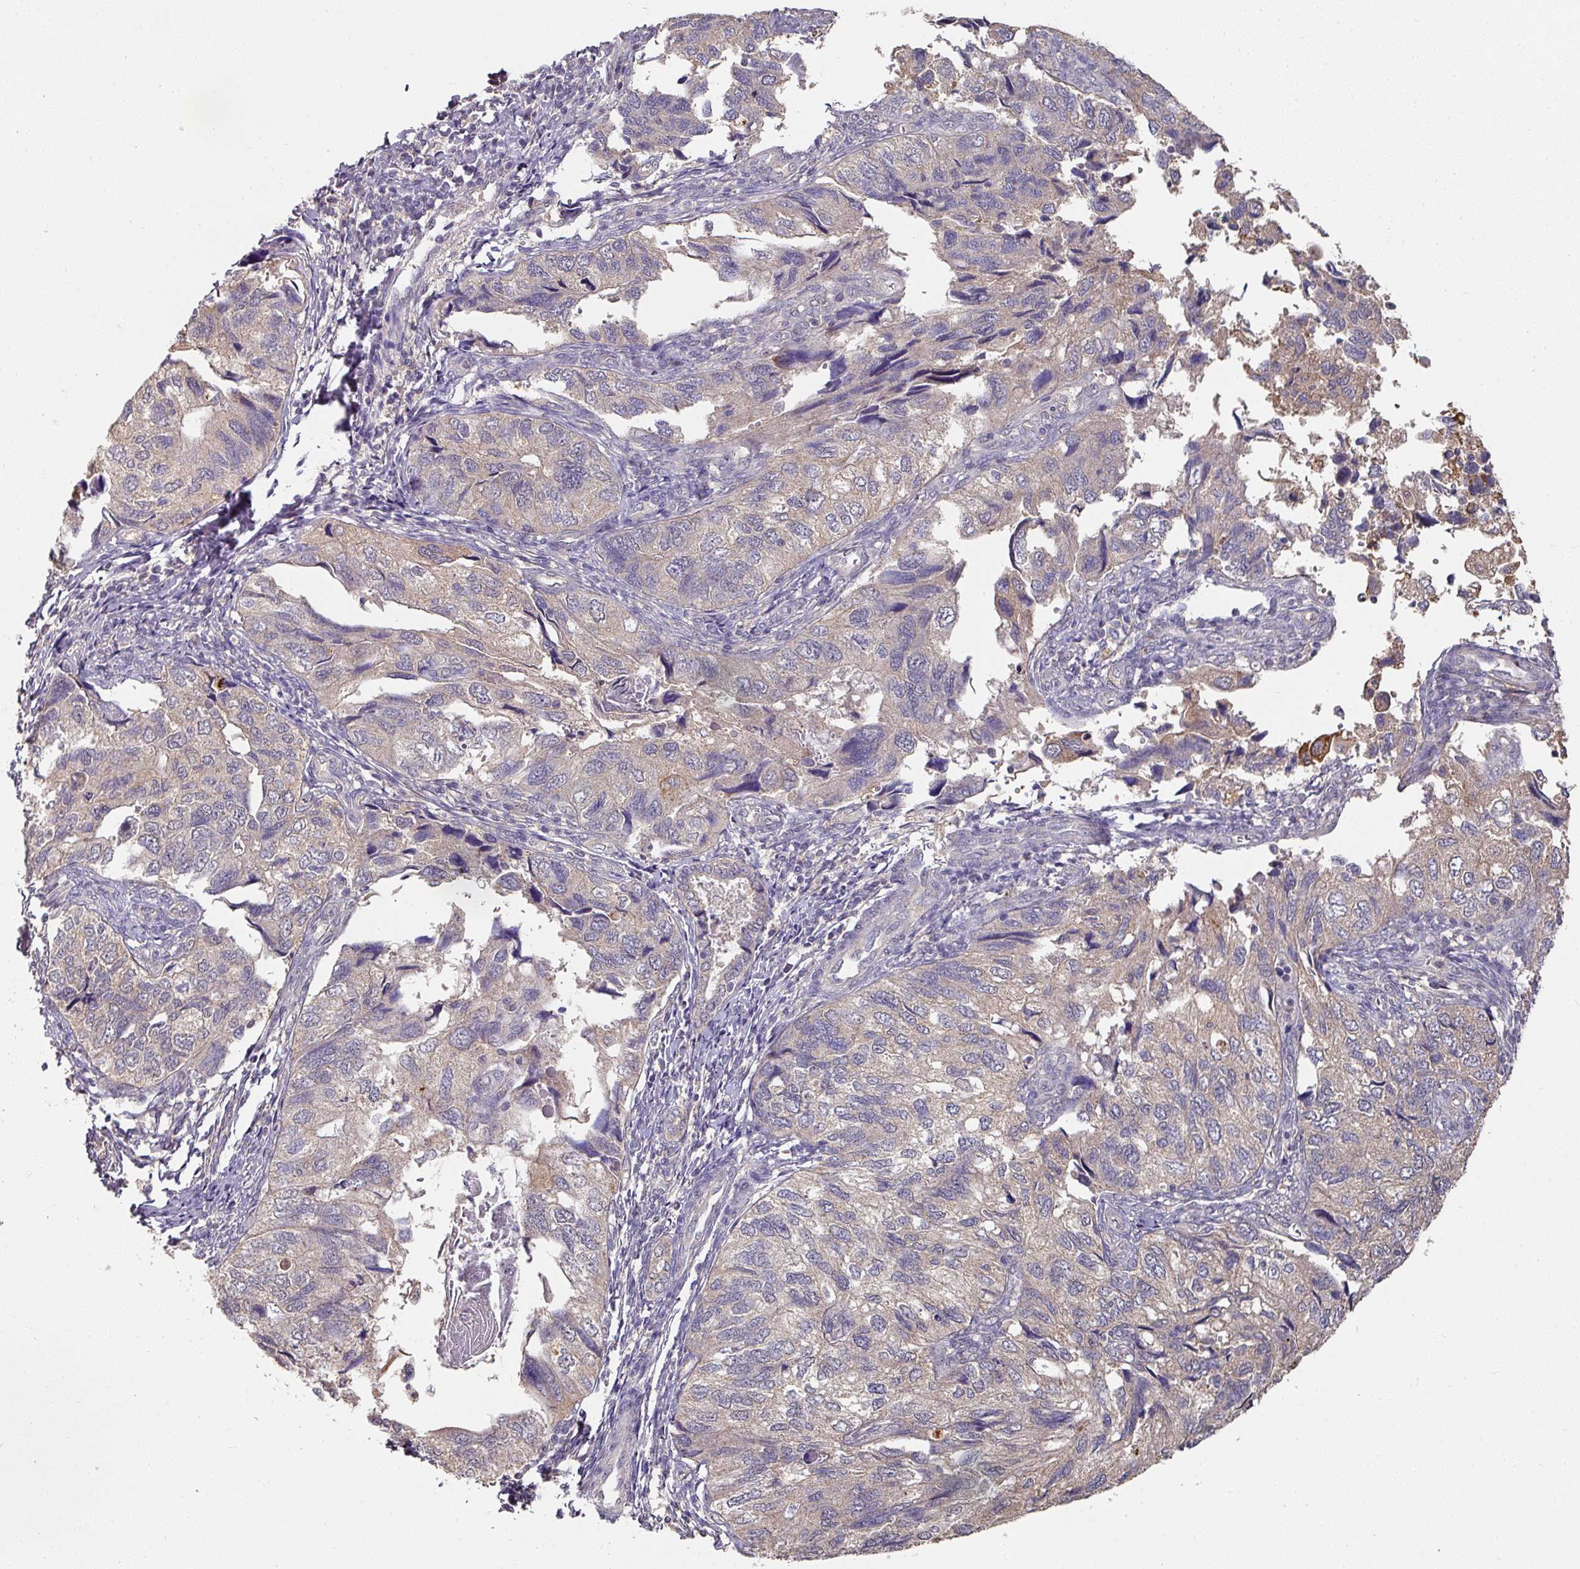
{"staining": {"intensity": "weak", "quantity": "<25%", "location": "cytoplasmic/membranous"}, "tissue": "endometrial cancer", "cell_type": "Tumor cells", "image_type": "cancer", "snomed": [{"axis": "morphology", "description": "Carcinoma, NOS"}, {"axis": "topography", "description": "Uterus"}], "caption": "This is a photomicrograph of immunohistochemistry staining of carcinoma (endometrial), which shows no positivity in tumor cells.", "gene": "EXTL3", "patient": {"sex": "female", "age": 76}}